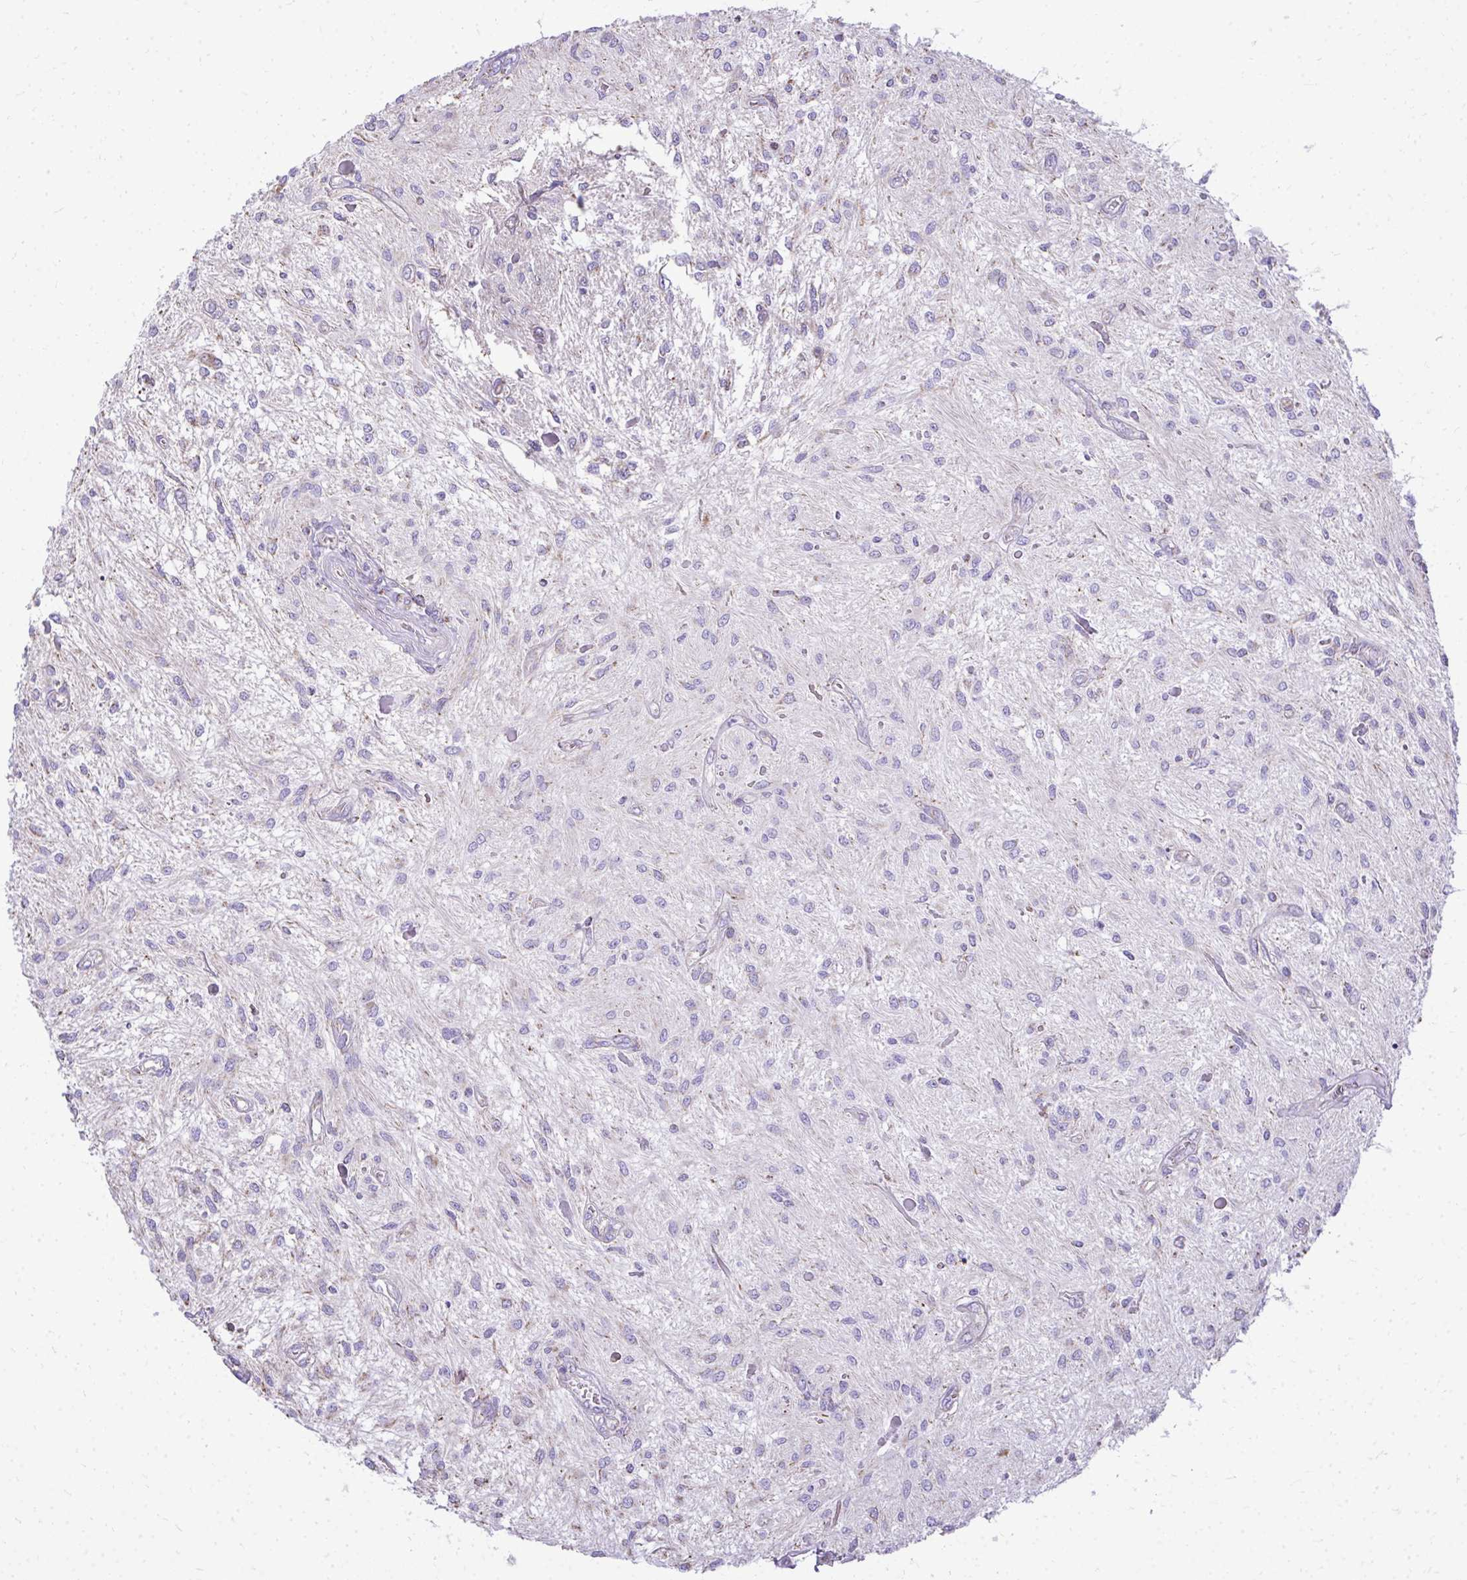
{"staining": {"intensity": "negative", "quantity": "none", "location": "none"}, "tissue": "glioma", "cell_type": "Tumor cells", "image_type": "cancer", "snomed": [{"axis": "morphology", "description": "Glioma, malignant, Low grade"}, {"axis": "topography", "description": "Cerebellum"}], "caption": "High power microscopy histopathology image of an immunohistochemistry (IHC) image of glioma, revealing no significant expression in tumor cells.", "gene": "MPZL2", "patient": {"sex": "female", "age": 14}}